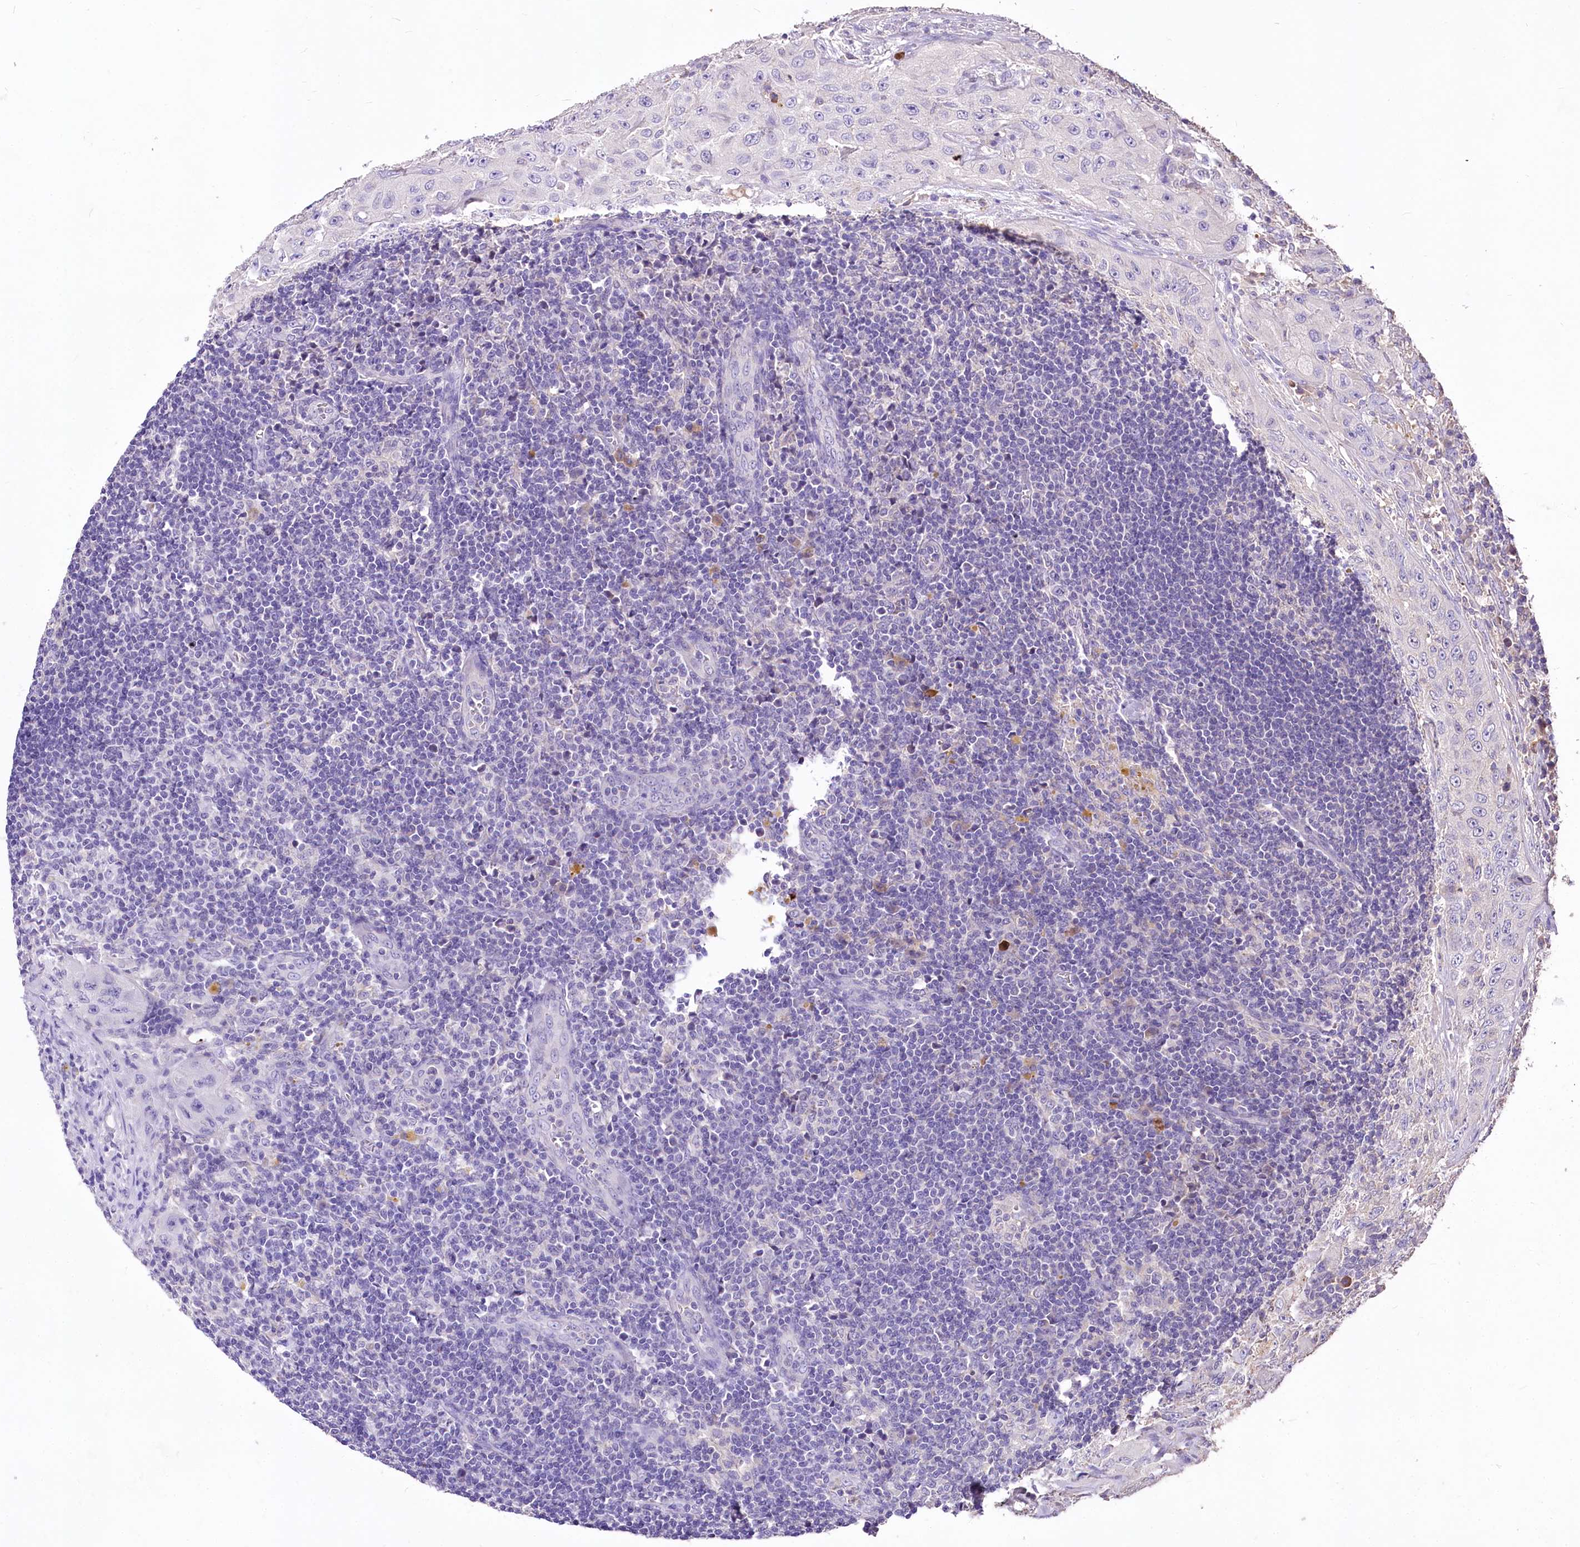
{"staining": {"intensity": "negative", "quantity": "none", "location": "none"}, "tissue": "lymph node", "cell_type": "Germinal center cells", "image_type": "normal", "snomed": [{"axis": "morphology", "description": "Normal tissue, NOS"}, {"axis": "morphology", "description": "Squamous cell carcinoma, metastatic, NOS"}, {"axis": "topography", "description": "Lymph node"}], "caption": "Germinal center cells are negative for protein expression in normal human lymph node. (Stains: DAB IHC with hematoxylin counter stain, Microscopy: brightfield microscopy at high magnification).", "gene": "PCYOX1L", "patient": {"sex": "male", "age": 73}}